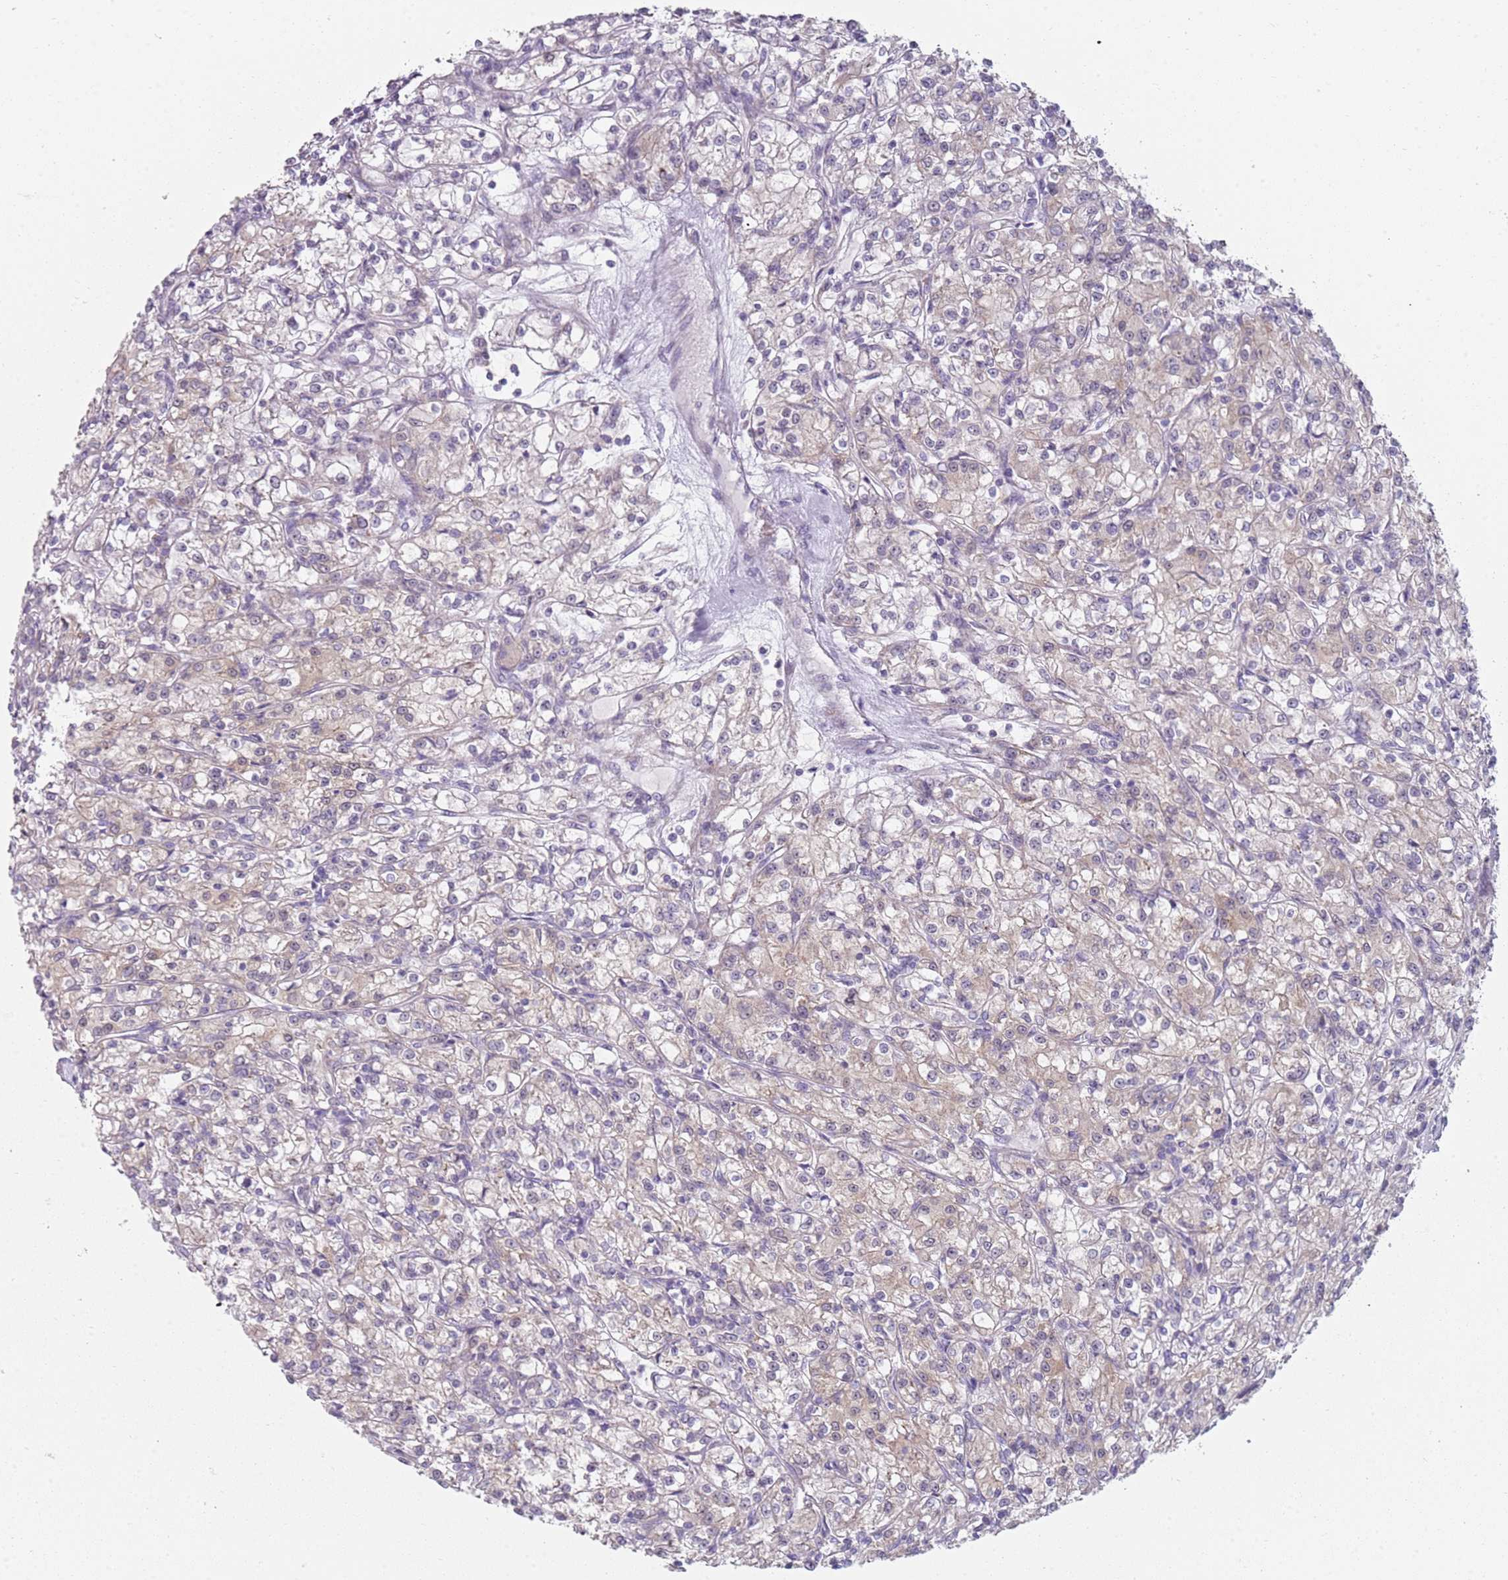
{"staining": {"intensity": "negative", "quantity": "none", "location": "none"}, "tissue": "renal cancer", "cell_type": "Tumor cells", "image_type": "cancer", "snomed": [{"axis": "morphology", "description": "Adenocarcinoma, NOS"}, {"axis": "topography", "description": "Kidney"}], "caption": "The IHC histopathology image has no significant positivity in tumor cells of renal adenocarcinoma tissue. Brightfield microscopy of immunohistochemistry (IHC) stained with DAB (brown) and hematoxylin (blue), captured at high magnification.", "gene": "SLC26A6", "patient": {"sex": "female", "age": 59}}